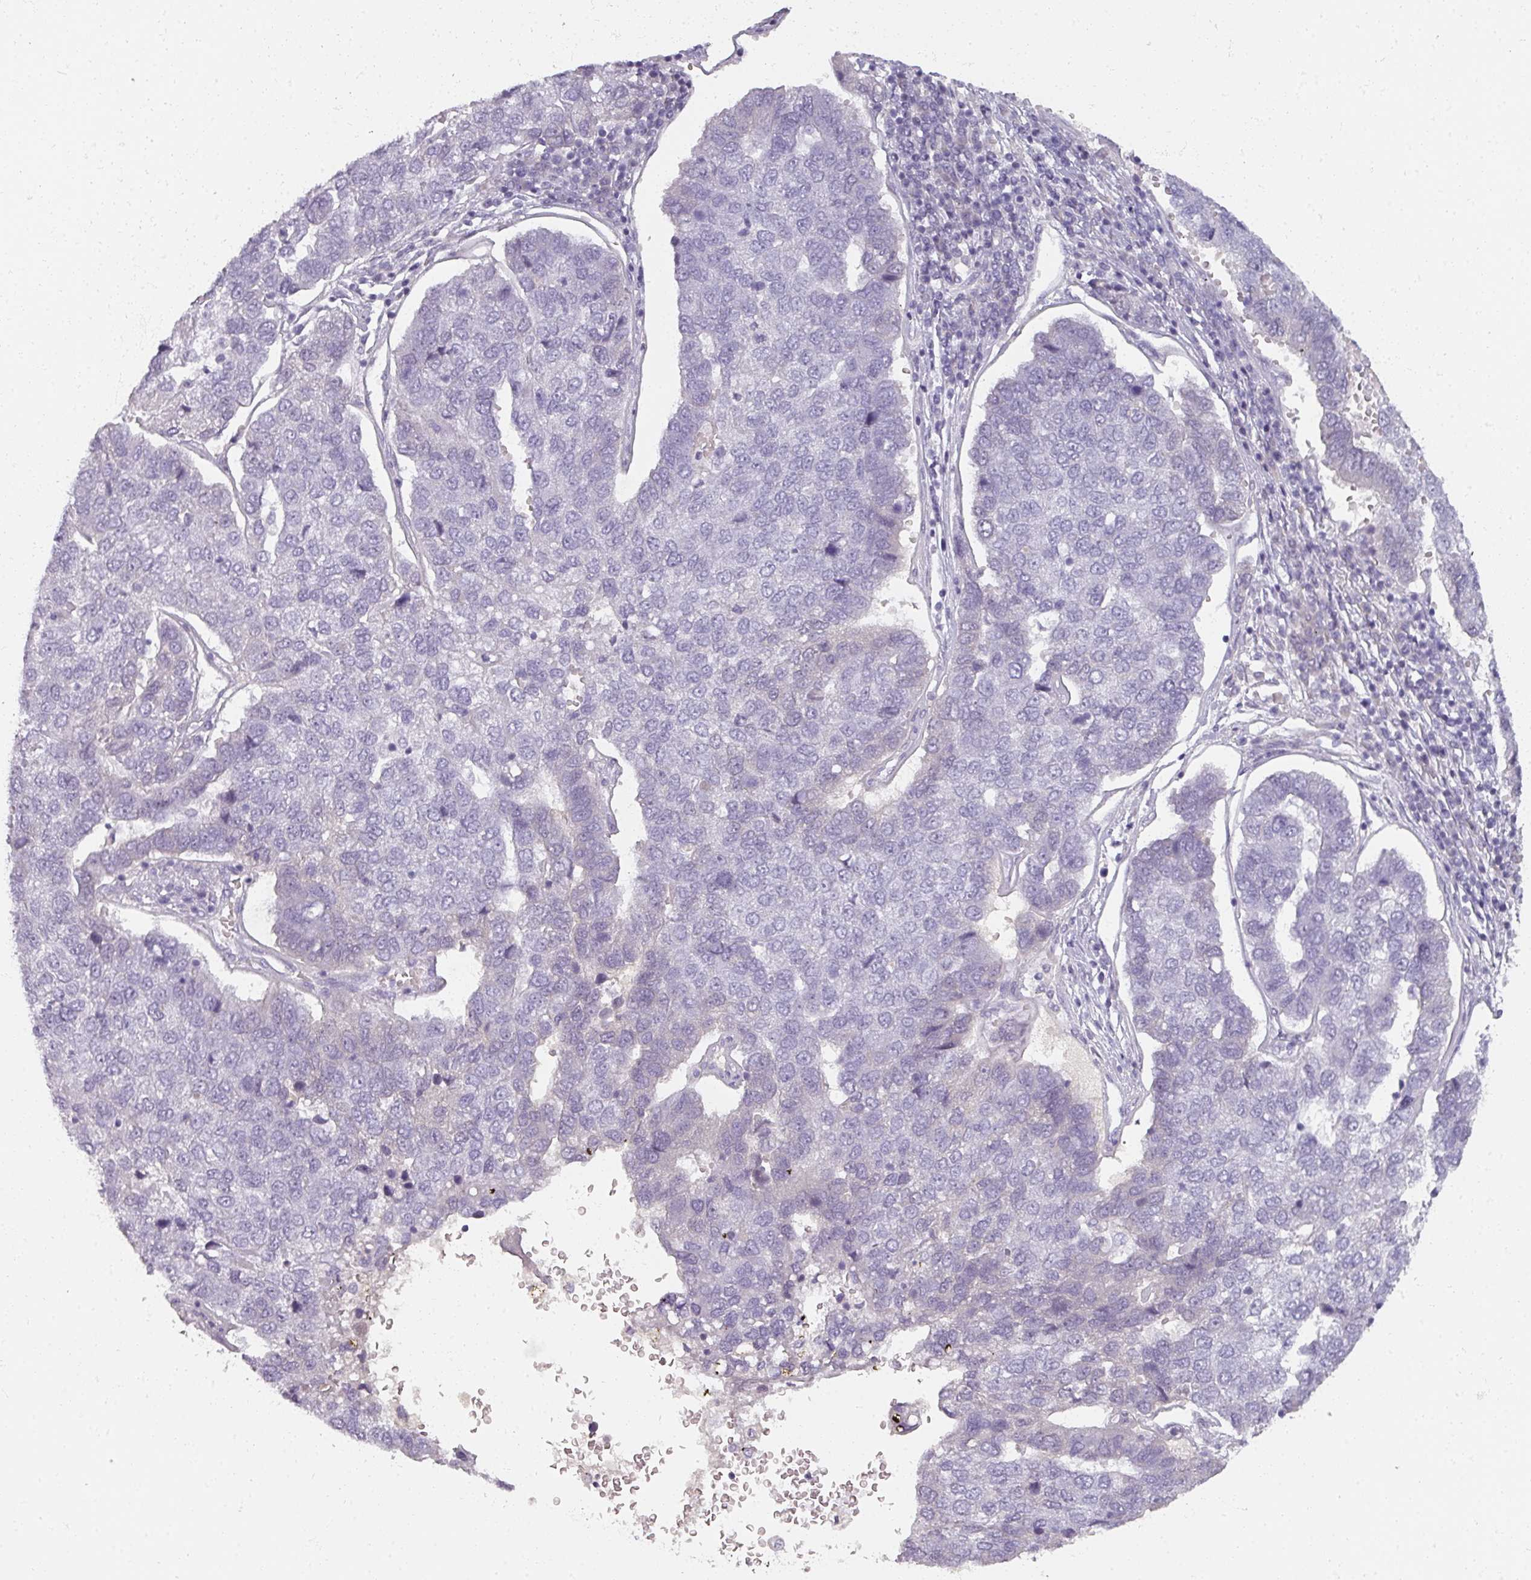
{"staining": {"intensity": "negative", "quantity": "none", "location": "none"}, "tissue": "pancreatic cancer", "cell_type": "Tumor cells", "image_type": "cancer", "snomed": [{"axis": "morphology", "description": "Adenocarcinoma, NOS"}, {"axis": "topography", "description": "Pancreas"}], "caption": "Immunohistochemistry (IHC) photomicrograph of pancreatic cancer stained for a protein (brown), which exhibits no staining in tumor cells.", "gene": "REG3G", "patient": {"sex": "female", "age": 61}}